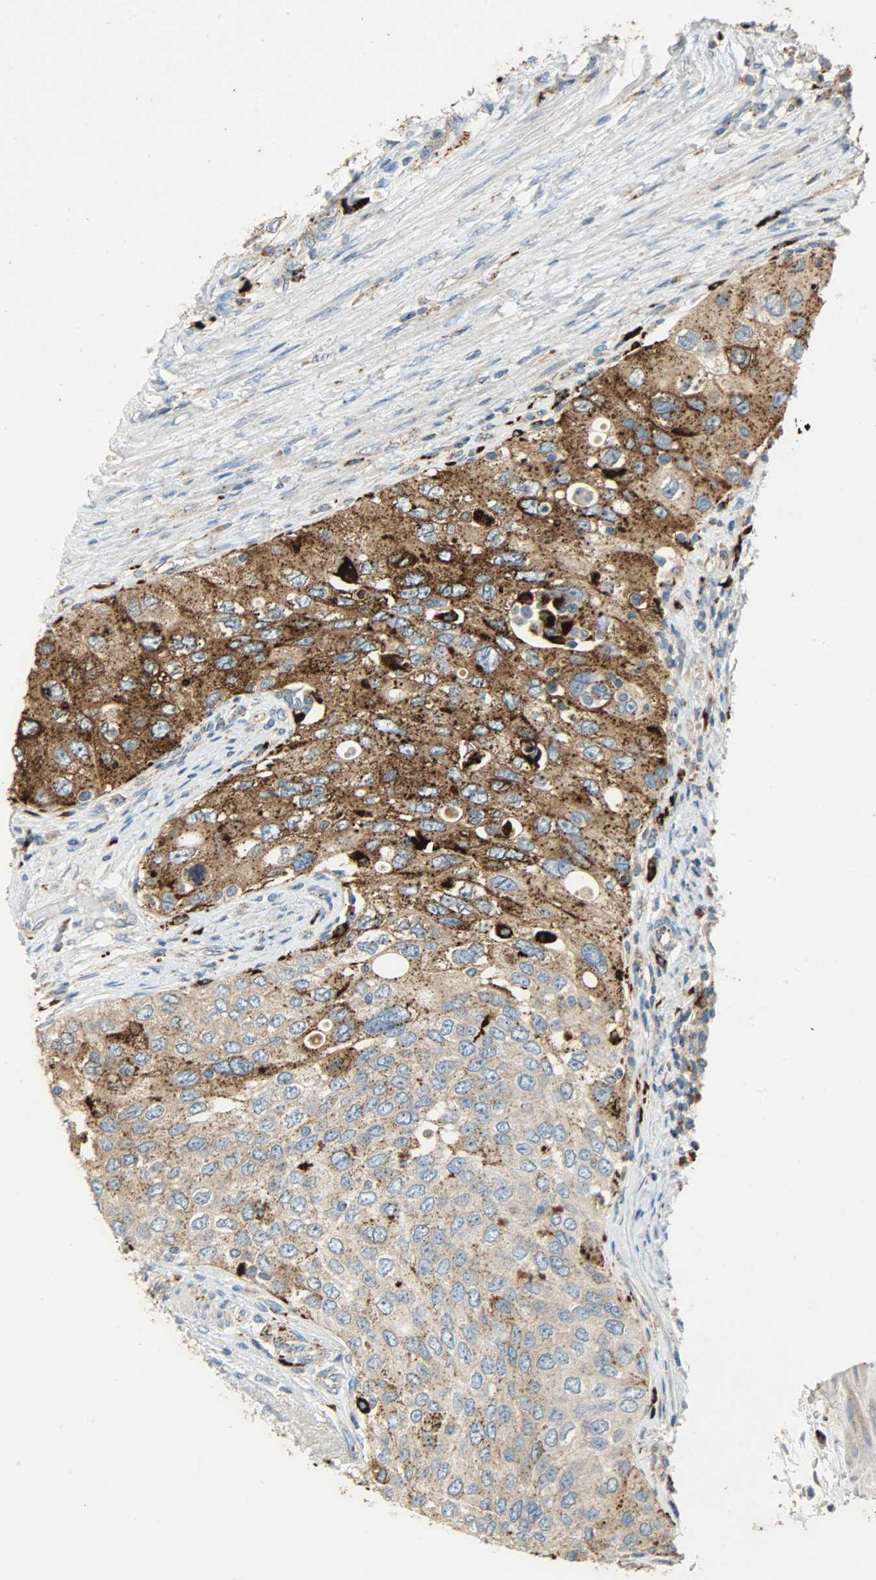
{"staining": {"intensity": "strong", "quantity": "25%-75%", "location": "cytoplasmic/membranous"}, "tissue": "urothelial cancer", "cell_type": "Tumor cells", "image_type": "cancer", "snomed": [{"axis": "morphology", "description": "Urothelial carcinoma, High grade"}, {"axis": "topography", "description": "Urinary bladder"}], "caption": "Immunohistochemical staining of human urothelial cancer reveals high levels of strong cytoplasmic/membranous expression in approximately 25%-75% of tumor cells.", "gene": "ASAH1", "patient": {"sex": "female", "age": 56}}